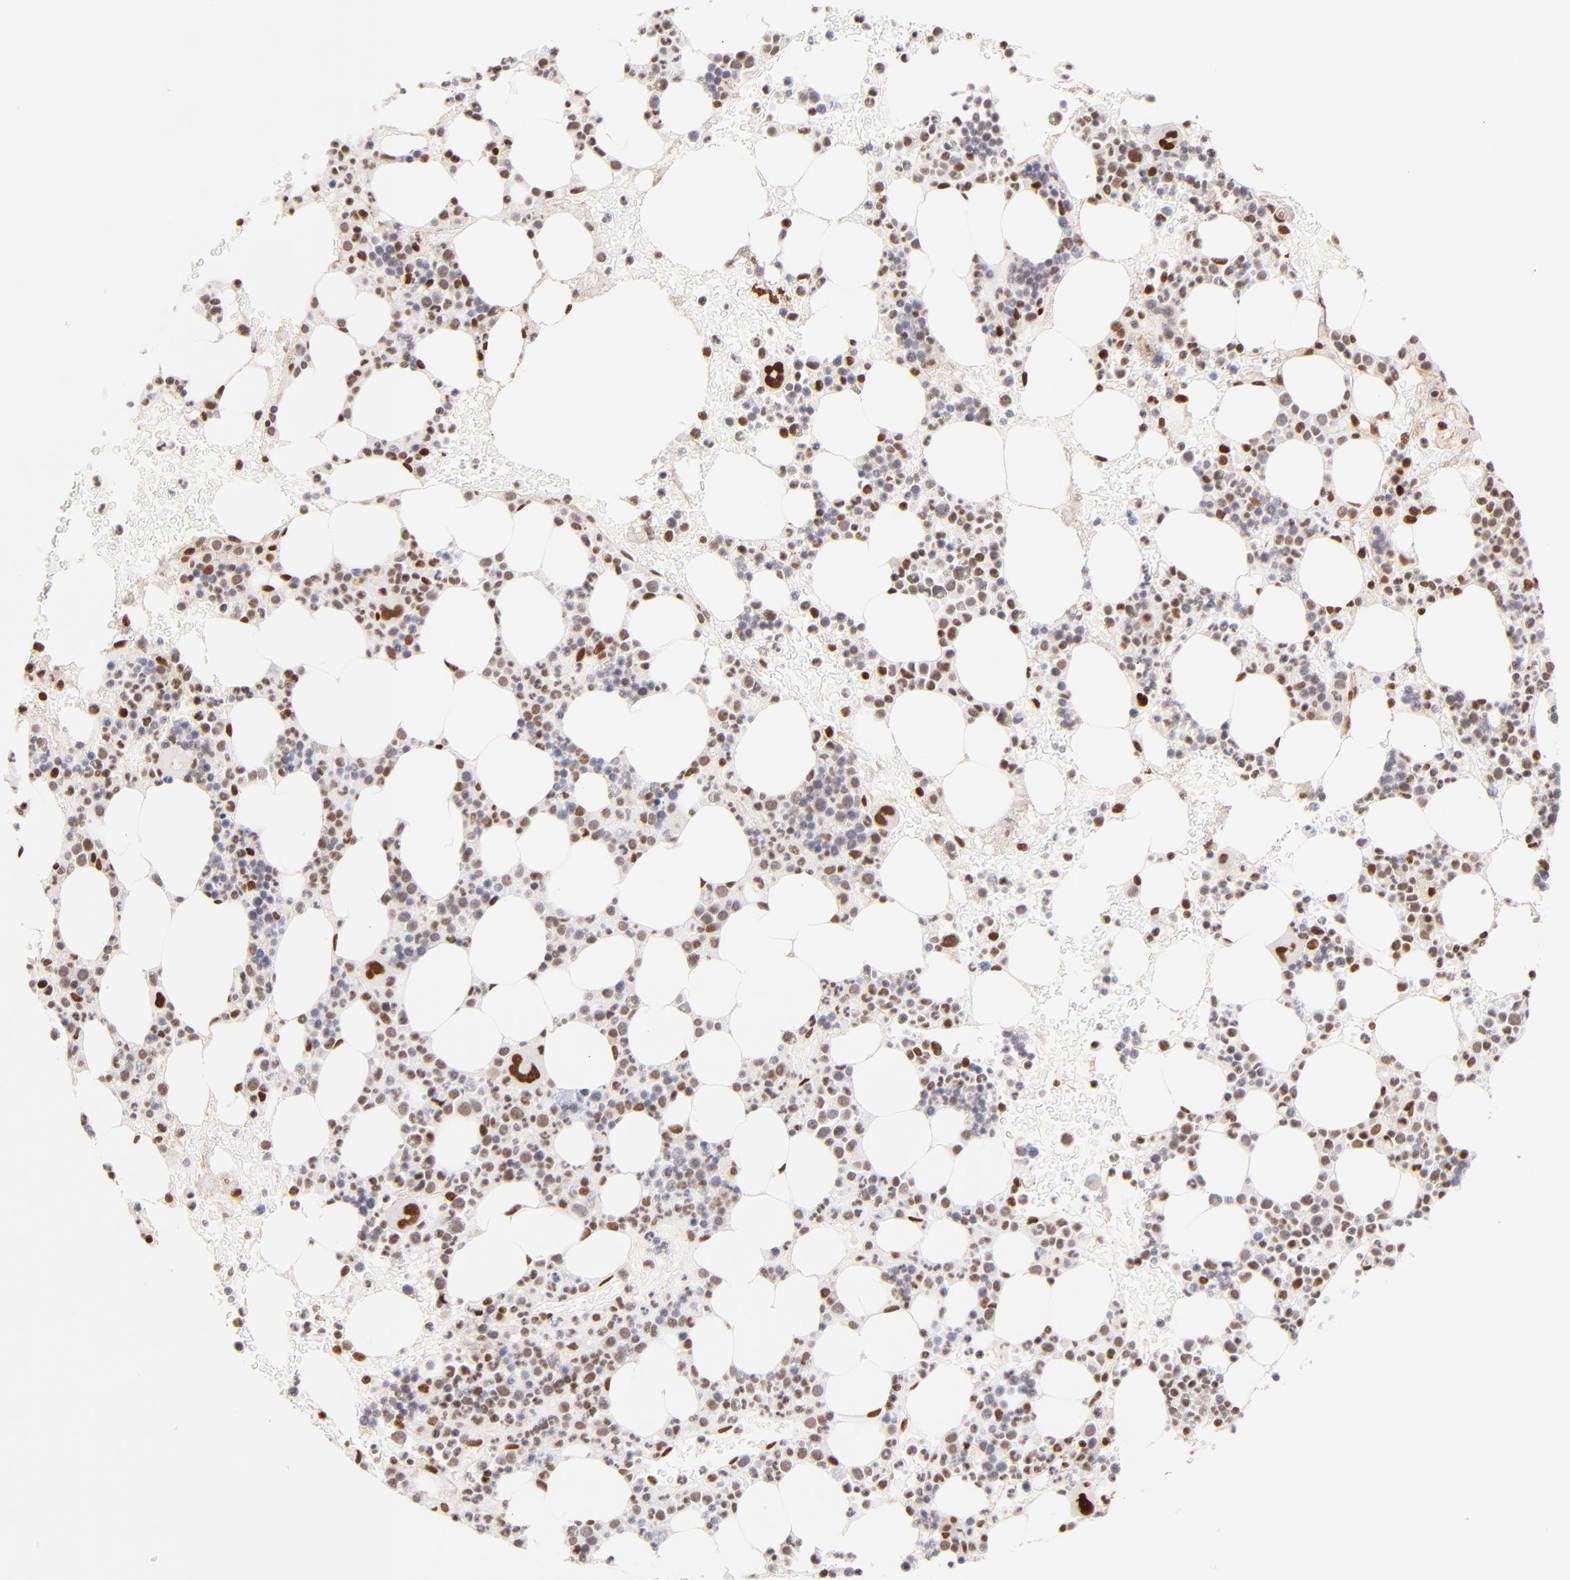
{"staining": {"intensity": "moderate", "quantity": "25%-75%", "location": "nuclear"}, "tissue": "bone marrow", "cell_type": "Hematopoietic cells", "image_type": "normal", "snomed": [{"axis": "morphology", "description": "Normal tissue, NOS"}, {"axis": "topography", "description": "Bone marrow"}], "caption": "DAB immunohistochemical staining of normal human bone marrow reveals moderate nuclear protein expression in about 25%-75% of hematopoietic cells.", "gene": "MIDEAS", "patient": {"sex": "male", "age": 17}}